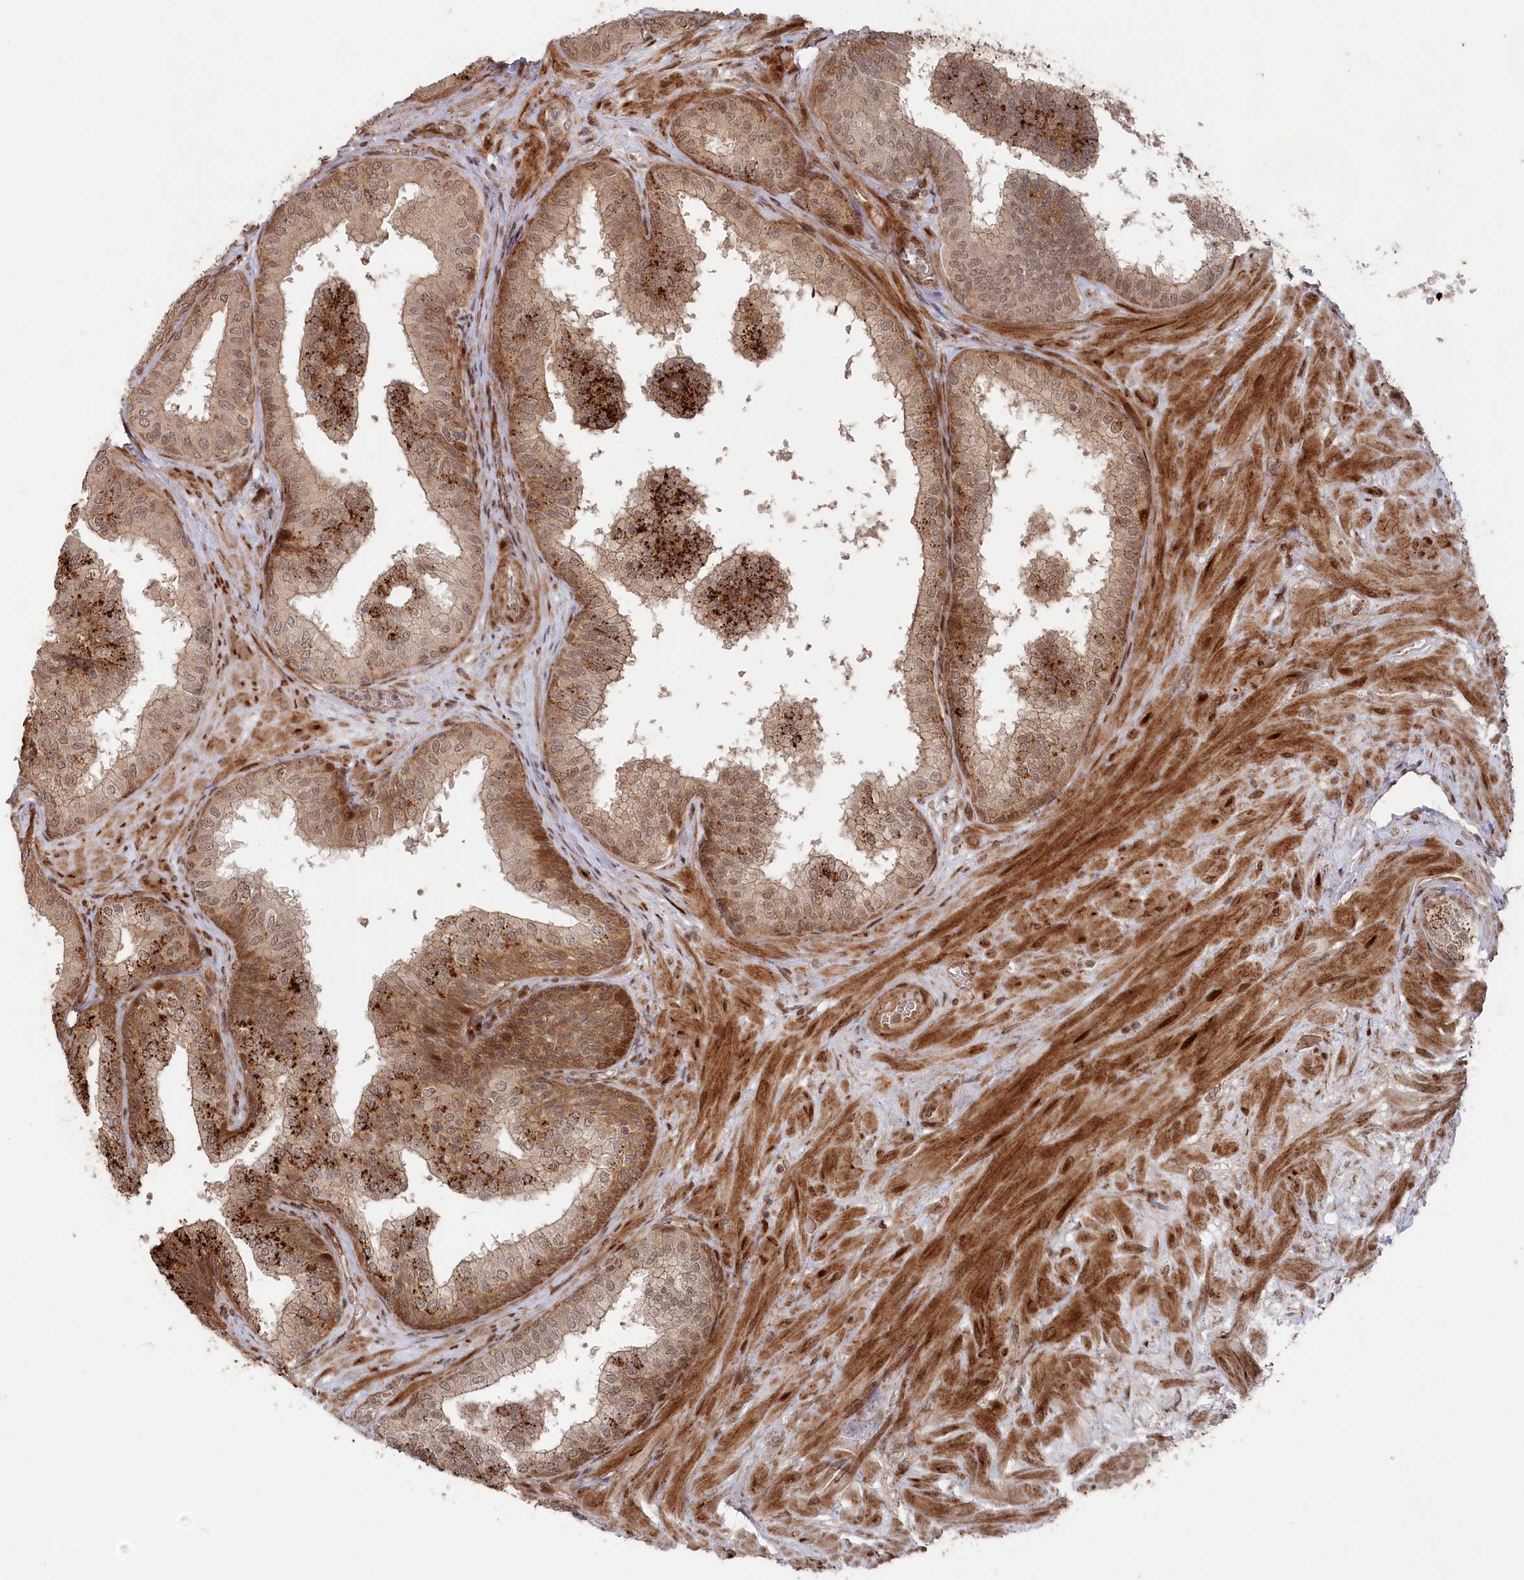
{"staining": {"intensity": "strong", "quantity": ">75%", "location": "cytoplasmic/membranous,nuclear"}, "tissue": "prostate", "cell_type": "Glandular cells", "image_type": "normal", "snomed": [{"axis": "morphology", "description": "Normal tissue, NOS"}, {"axis": "topography", "description": "Prostate"}], "caption": "Normal prostate reveals strong cytoplasmic/membranous,nuclear expression in approximately >75% of glandular cells.", "gene": "POLR3A", "patient": {"sex": "male", "age": 60}}